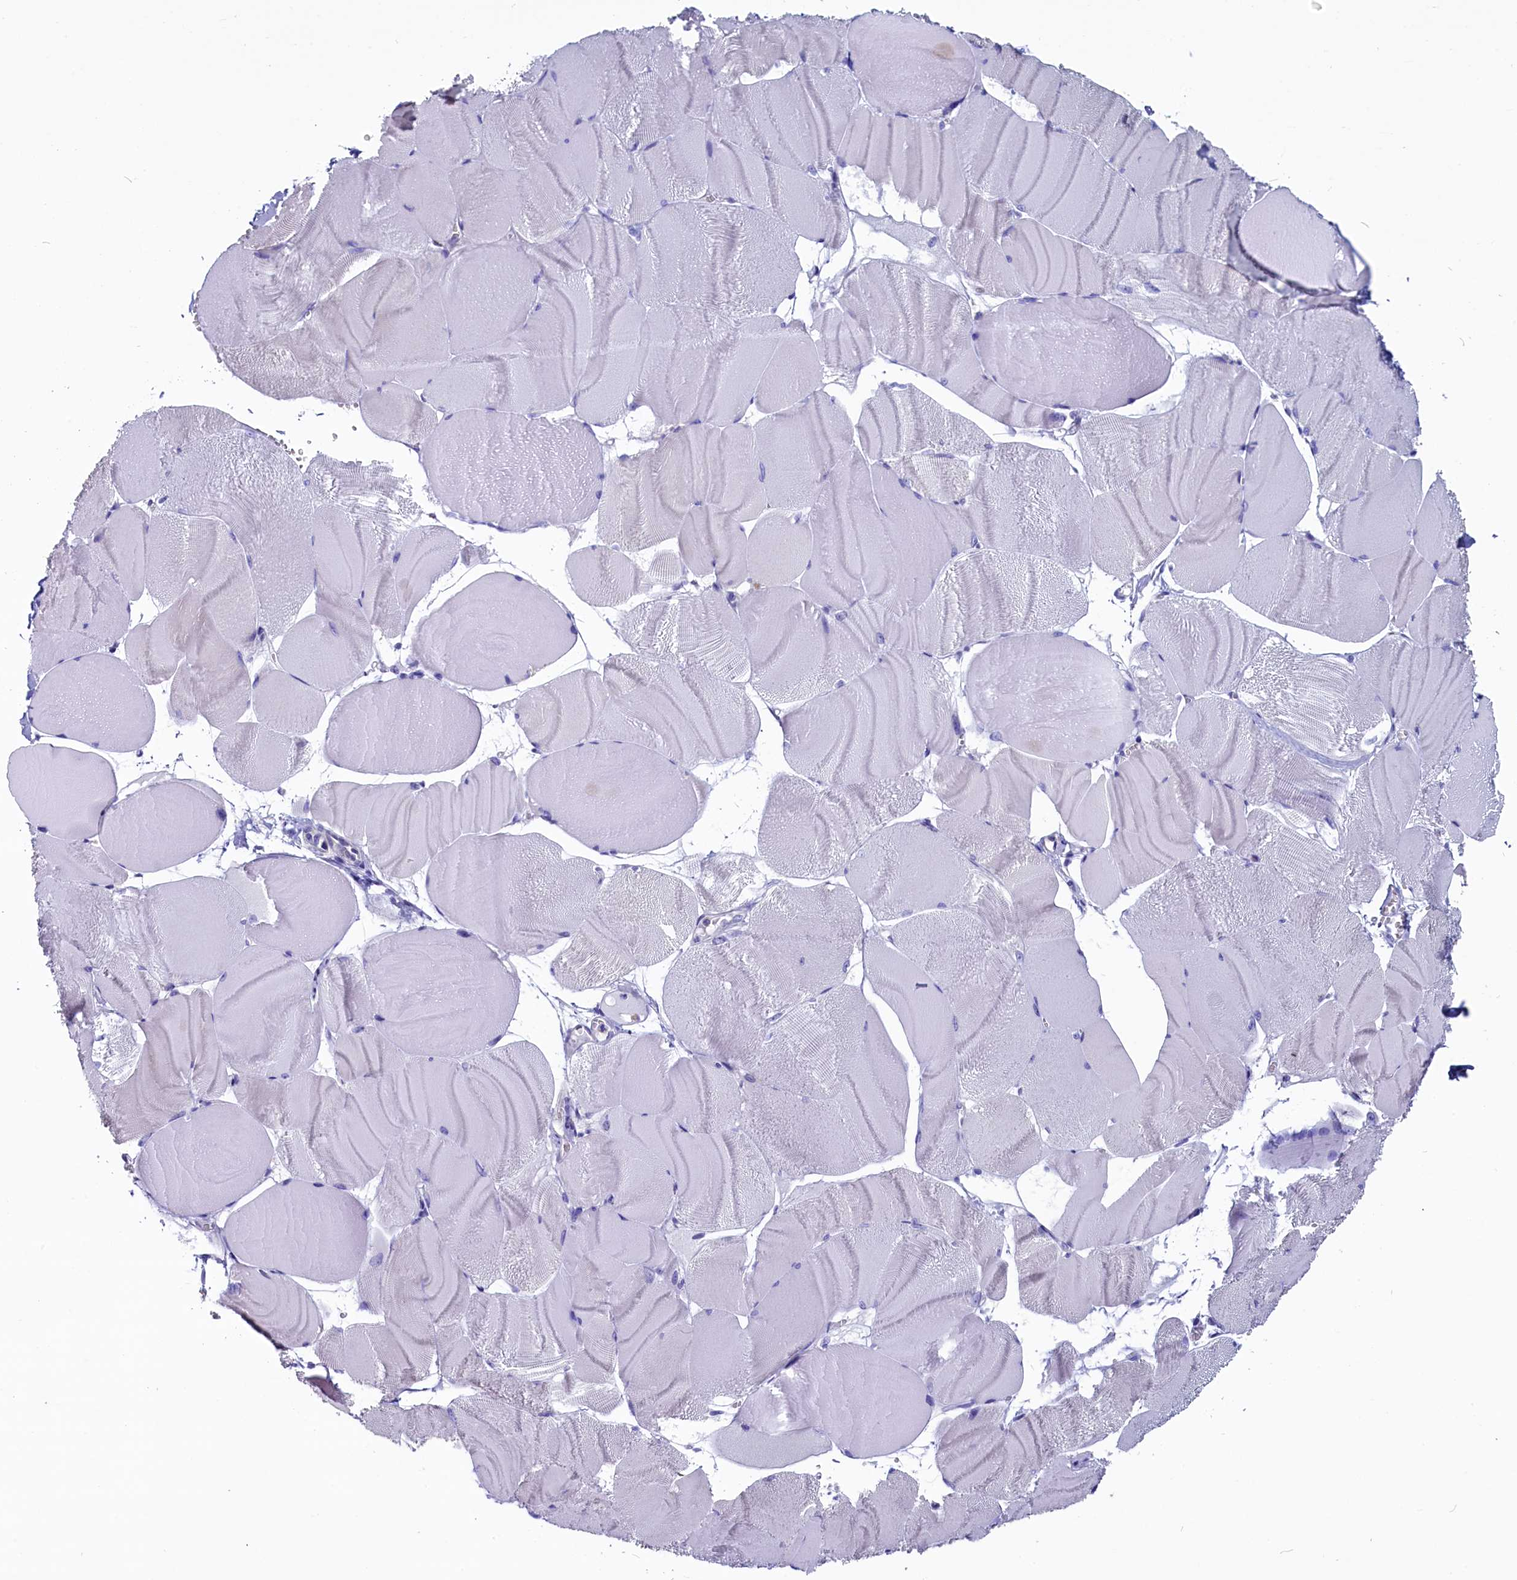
{"staining": {"intensity": "negative", "quantity": "none", "location": "none"}, "tissue": "skeletal muscle", "cell_type": "Myocytes", "image_type": "normal", "snomed": [{"axis": "morphology", "description": "Normal tissue, NOS"}, {"axis": "morphology", "description": "Basal cell carcinoma"}, {"axis": "topography", "description": "Skeletal muscle"}], "caption": "An immunohistochemistry histopathology image of benign skeletal muscle is shown. There is no staining in myocytes of skeletal muscle.", "gene": "CIAPIN1", "patient": {"sex": "female", "age": 64}}